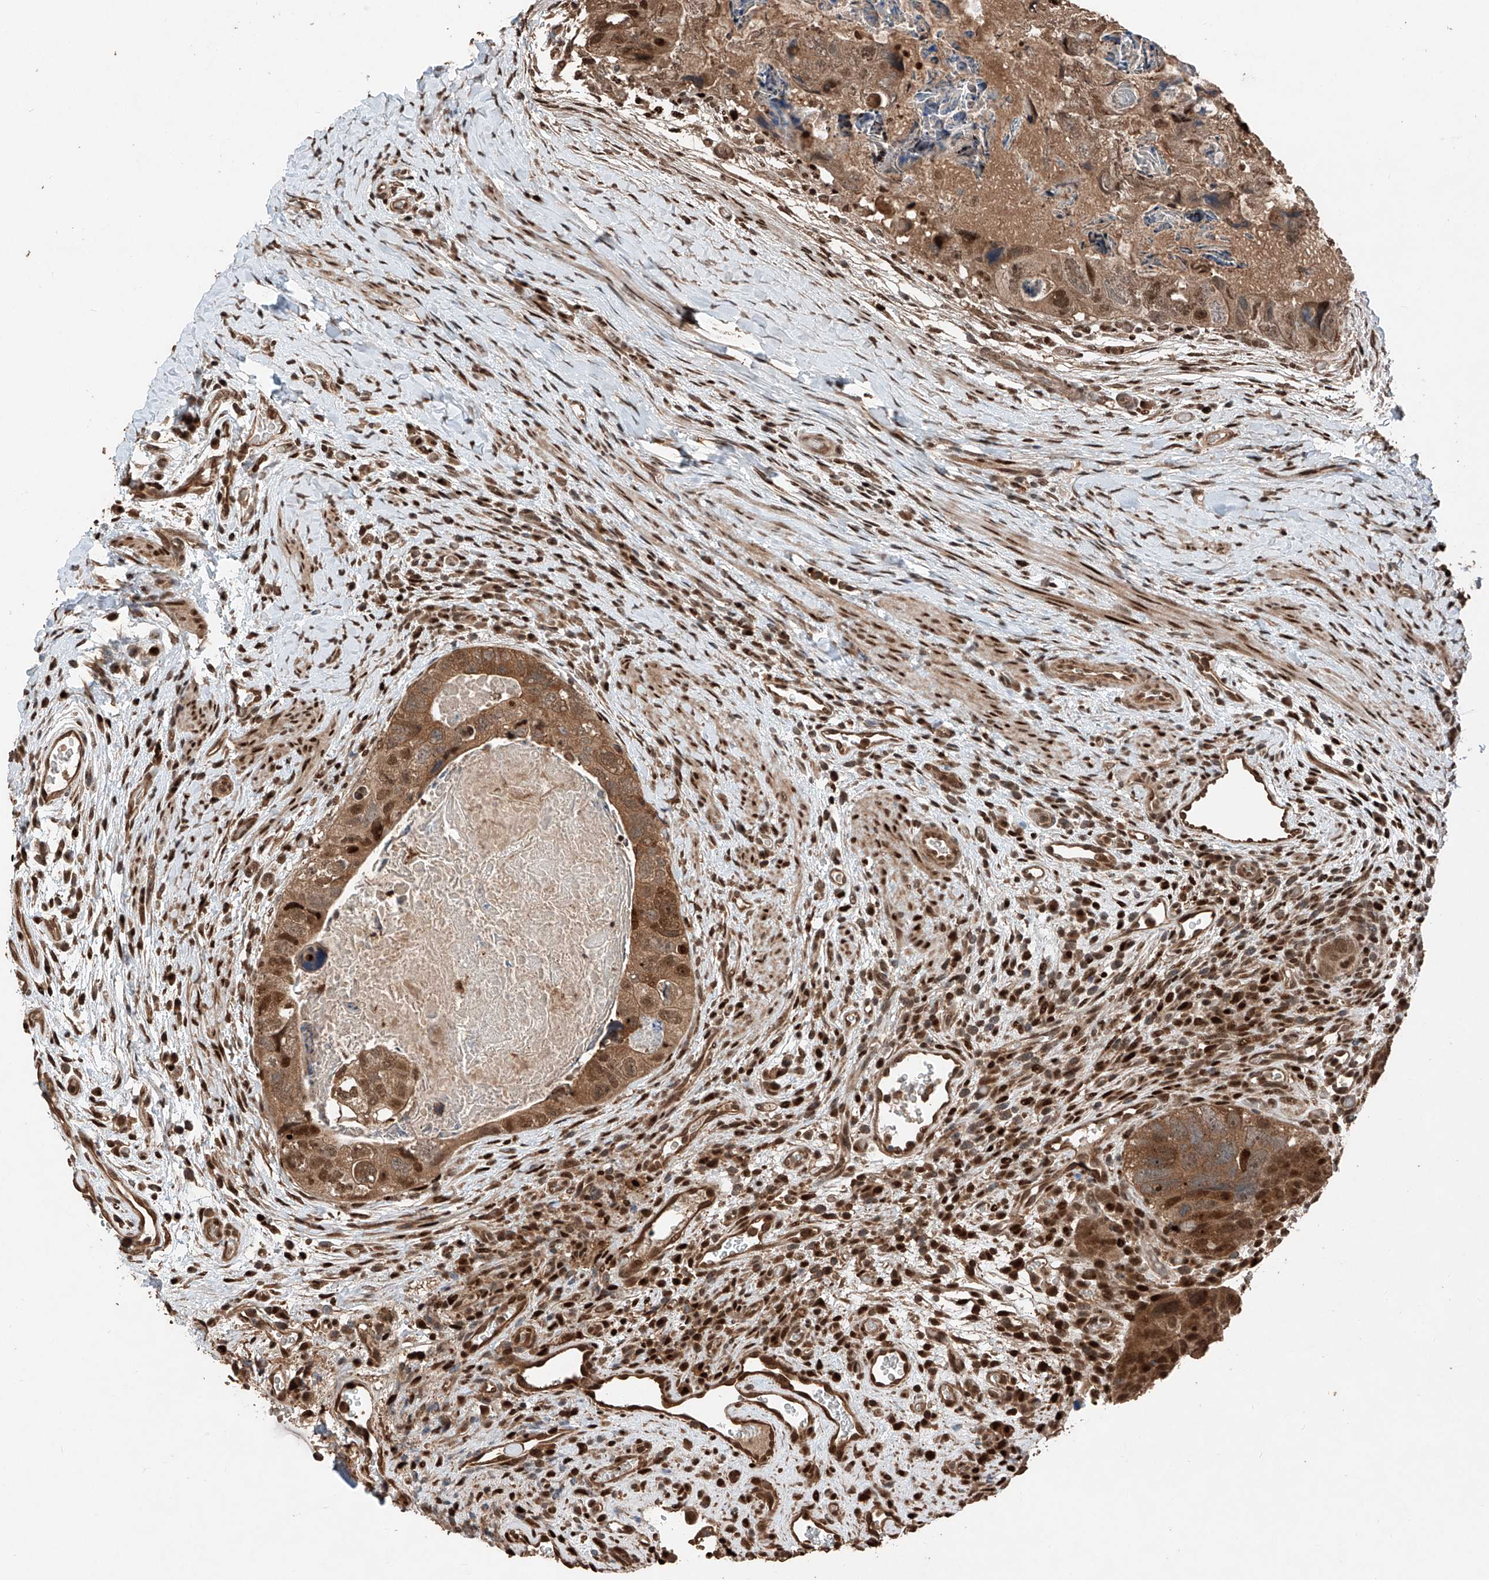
{"staining": {"intensity": "moderate", "quantity": ">75%", "location": "cytoplasmic/membranous,nuclear"}, "tissue": "colorectal cancer", "cell_type": "Tumor cells", "image_type": "cancer", "snomed": [{"axis": "morphology", "description": "Adenocarcinoma, NOS"}, {"axis": "topography", "description": "Rectum"}], "caption": "Protein positivity by IHC reveals moderate cytoplasmic/membranous and nuclear staining in approximately >75% of tumor cells in adenocarcinoma (colorectal). (Brightfield microscopy of DAB IHC at high magnification).", "gene": "RMND1", "patient": {"sex": "male", "age": 59}}